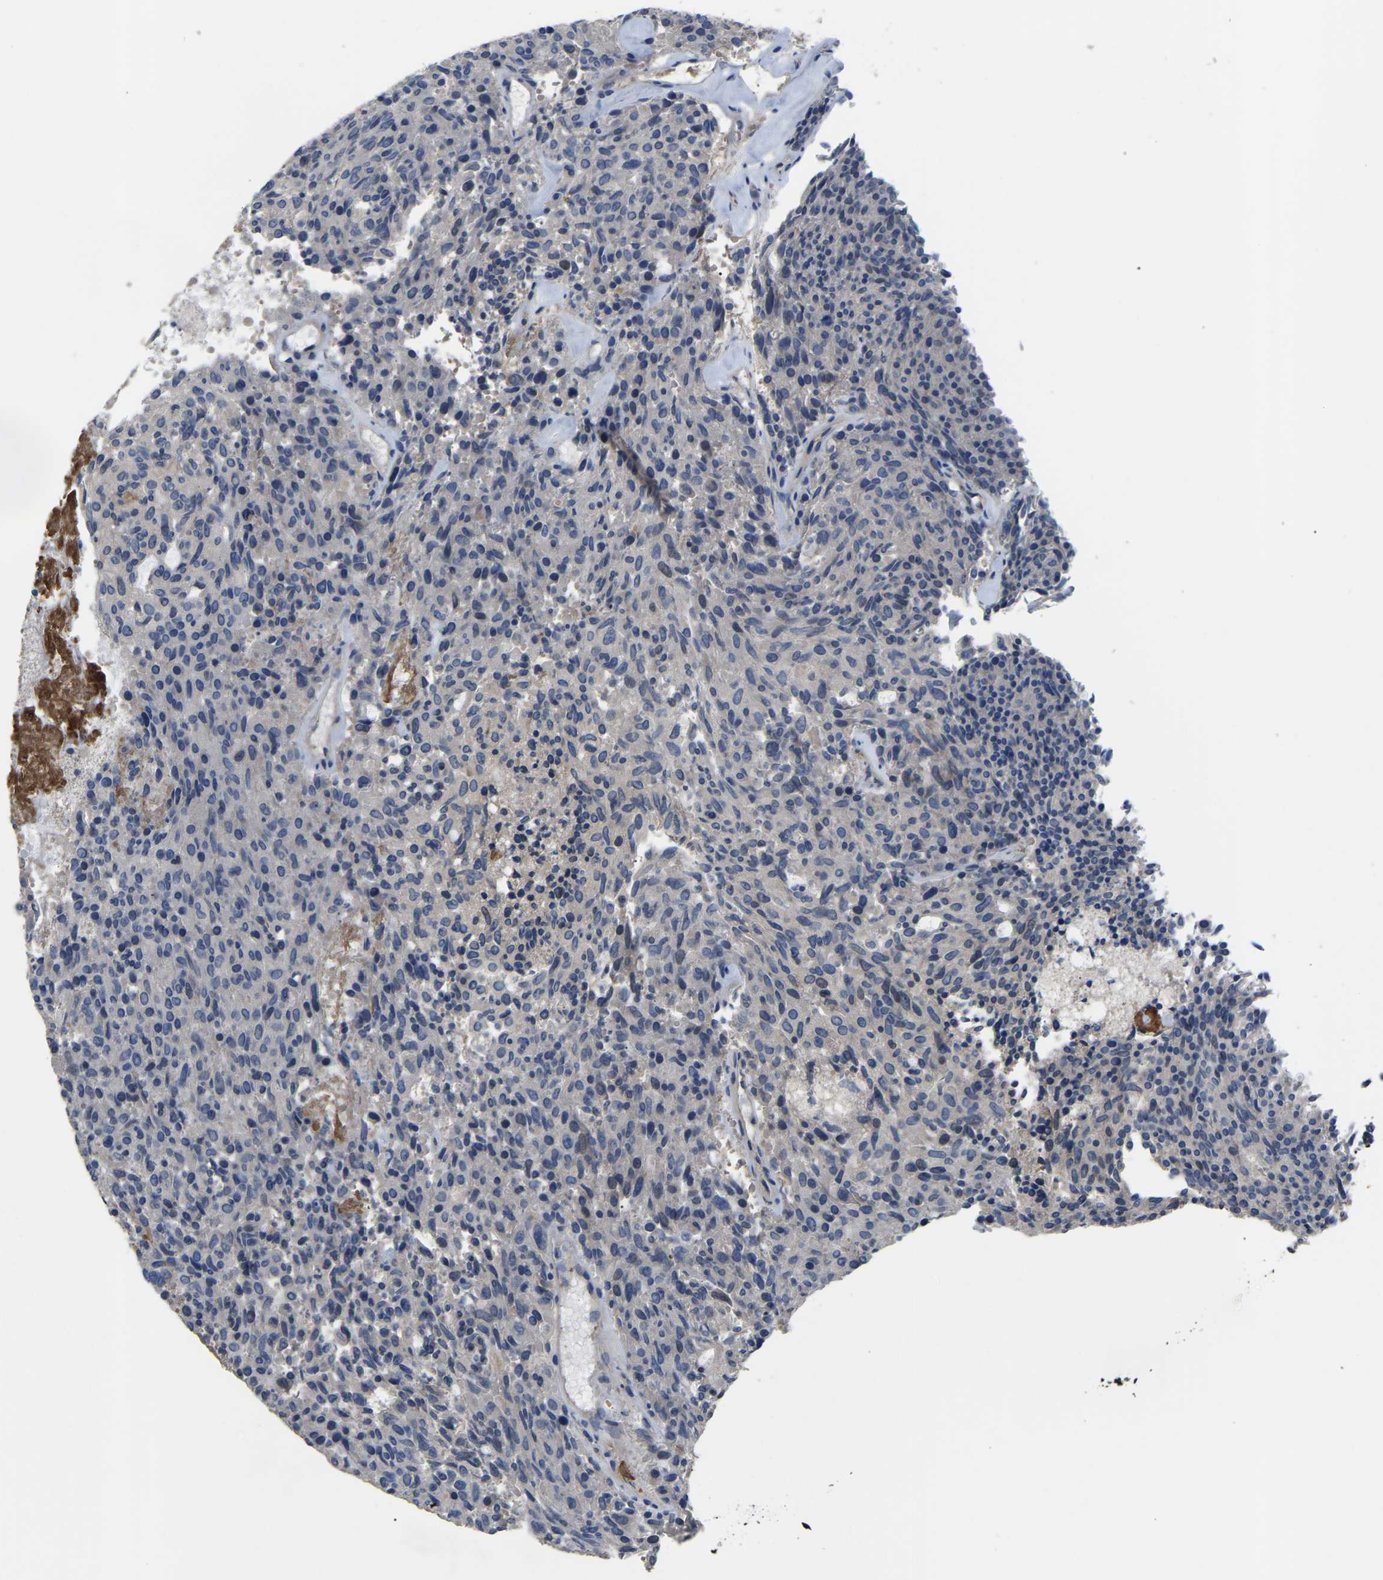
{"staining": {"intensity": "negative", "quantity": "none", "location": "none"}, "tissue": "carcinoid", "cell_type": "Tumor cells", "image_type": "cancer", "snomed": [{"axis": "morphology", "description": "Carcinoid, malignant, NOS"}, {"axis": "topography", "description": "Pancreas"}], "caption": "DAB (3,3'-diaminobenzidine) immunohistochemical staining of carcinoid displays no significant staining in tumor cells.", "gene": "HIGD2B", "patient": {"sex": "female", "age": 54}}